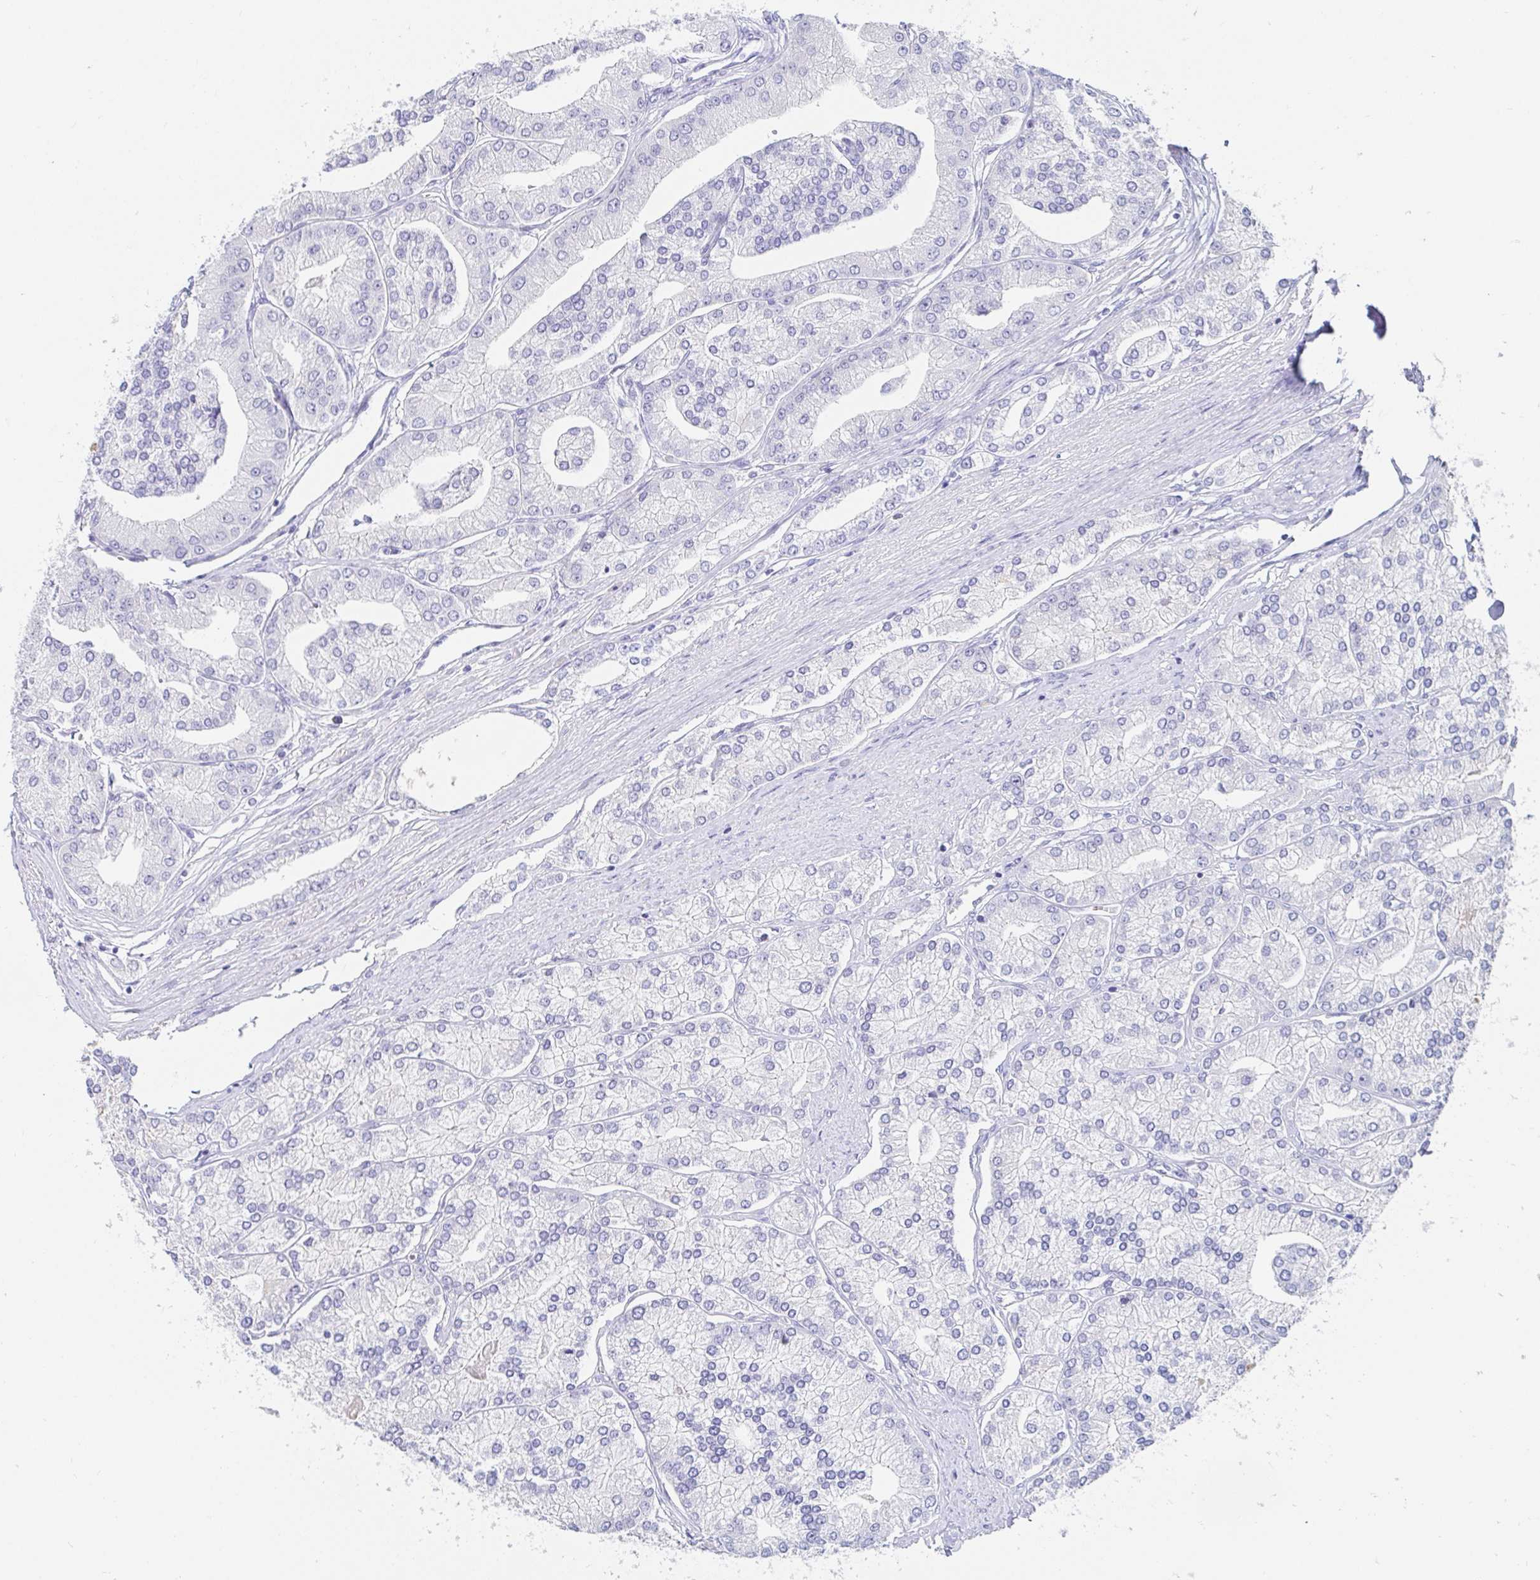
{"staining": {"intensity": "negative", "quantity": "none", "location": "none"}, "tissue": "prostate cancer", "cell_type": "Tumor cells", "image_type": "cancer", "snomed": [{"axis": "morphology", "description": "Adenocarcinoma, High grade"}, {"axis": "topography", "description": "Prostate"}], "caption": "Tumor cells show no significant positivity in prostate cancer.", "gene": "C4orf17", "patient": {"sex": "male", "age": 61}}